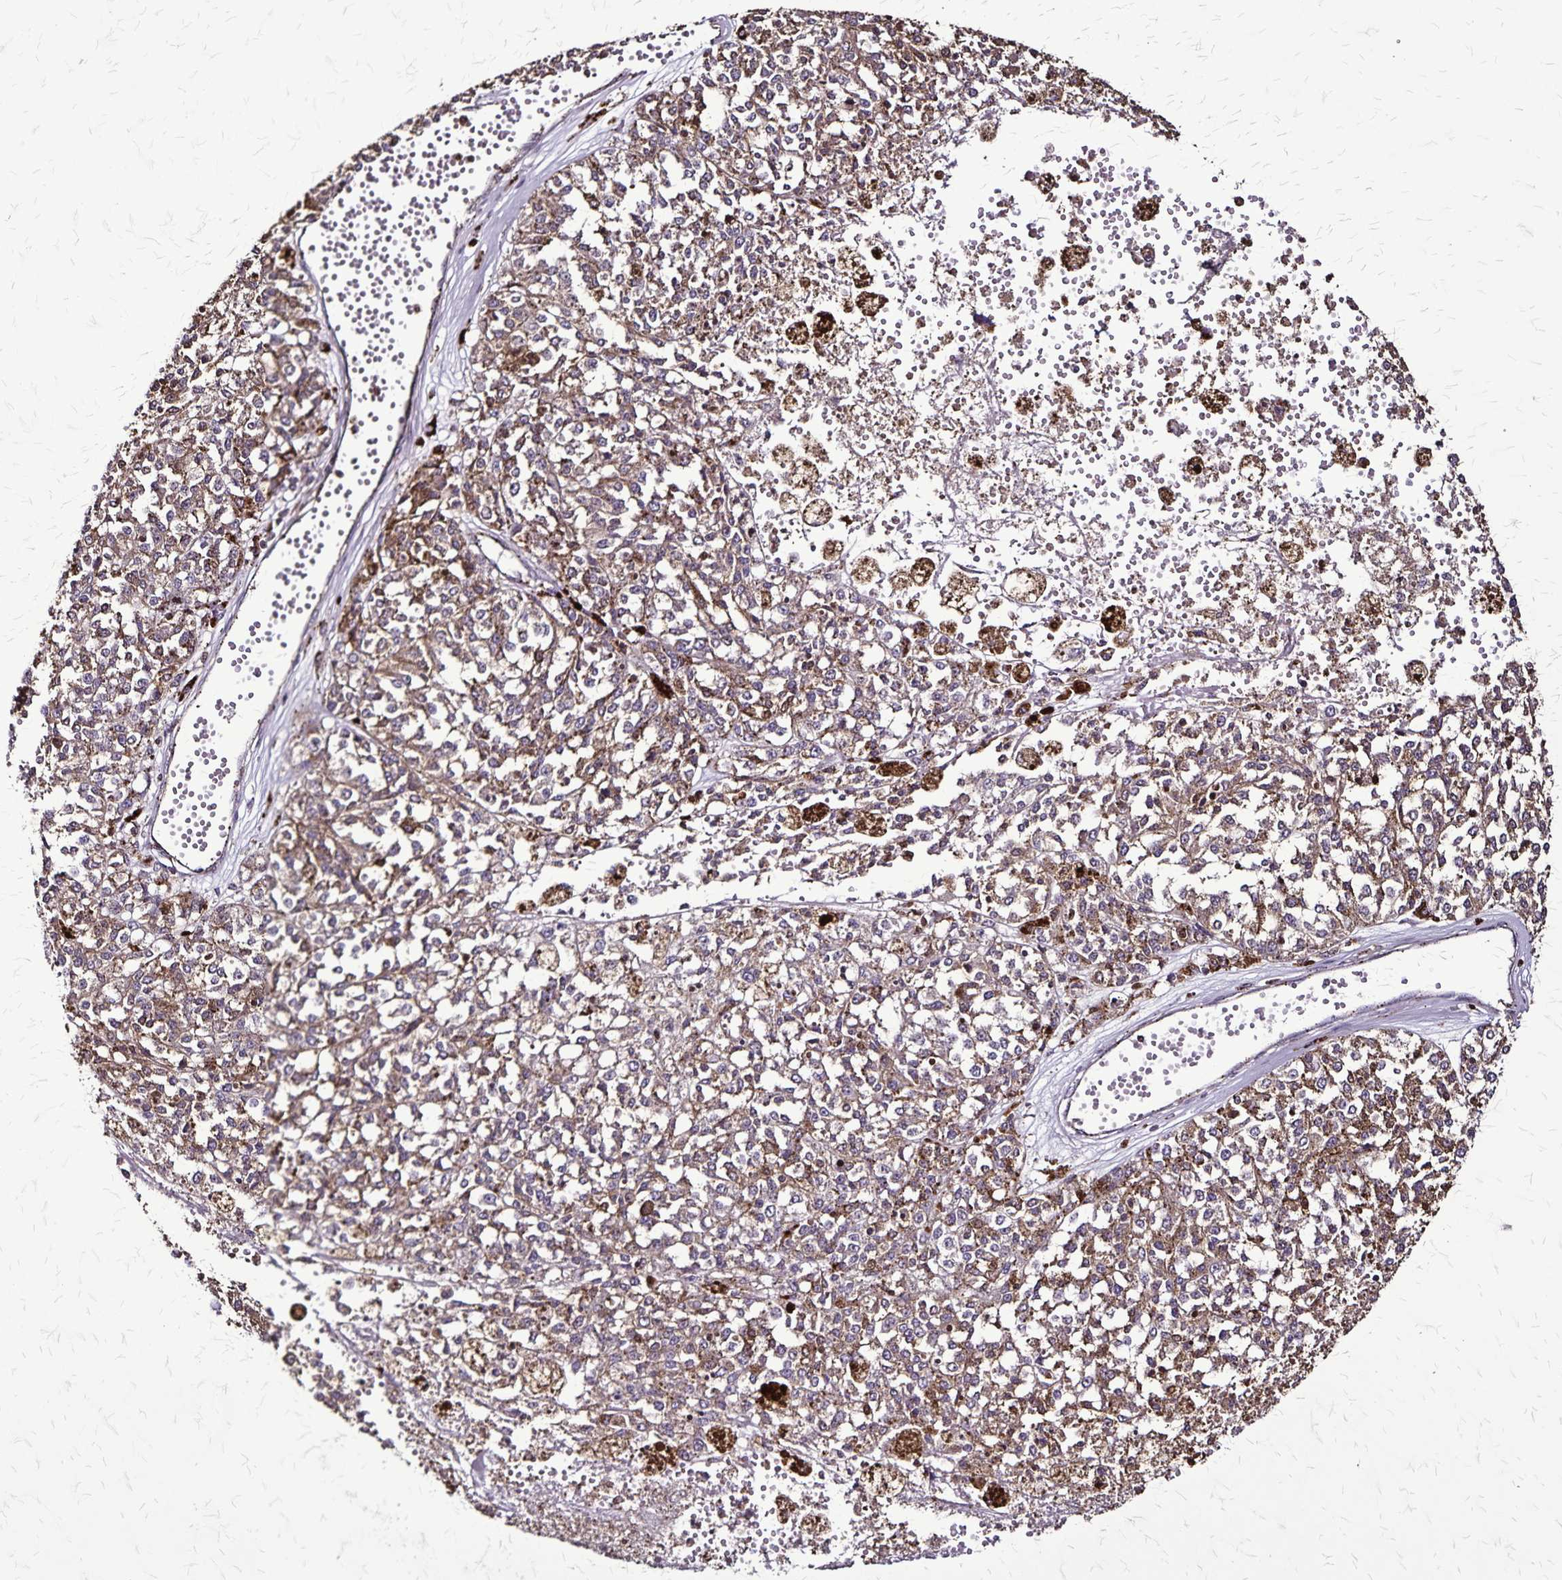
{"staining": {"intensity": "moderate", "quantity": ">75%", "location": "cytoplasmic/membranous"}, "tissue": "melanoma", "cell_type": "Tumor cells", "image_type": "cancer", "snomed": [{"axis": "morphology", "description": "Malignant melanoma, Metastatic site"}, {"axis": "topography", "description": "Lymph node"}], "caption": "Immunohistochemical staining of human malignant melanoma (metastatic site) displays medium levels of moderate cytoplasmic/membranous protein positivity in about >75% of tumor cells.", "gene": "CHMP1B", "patient": {"sex": "female", "age": 64}}